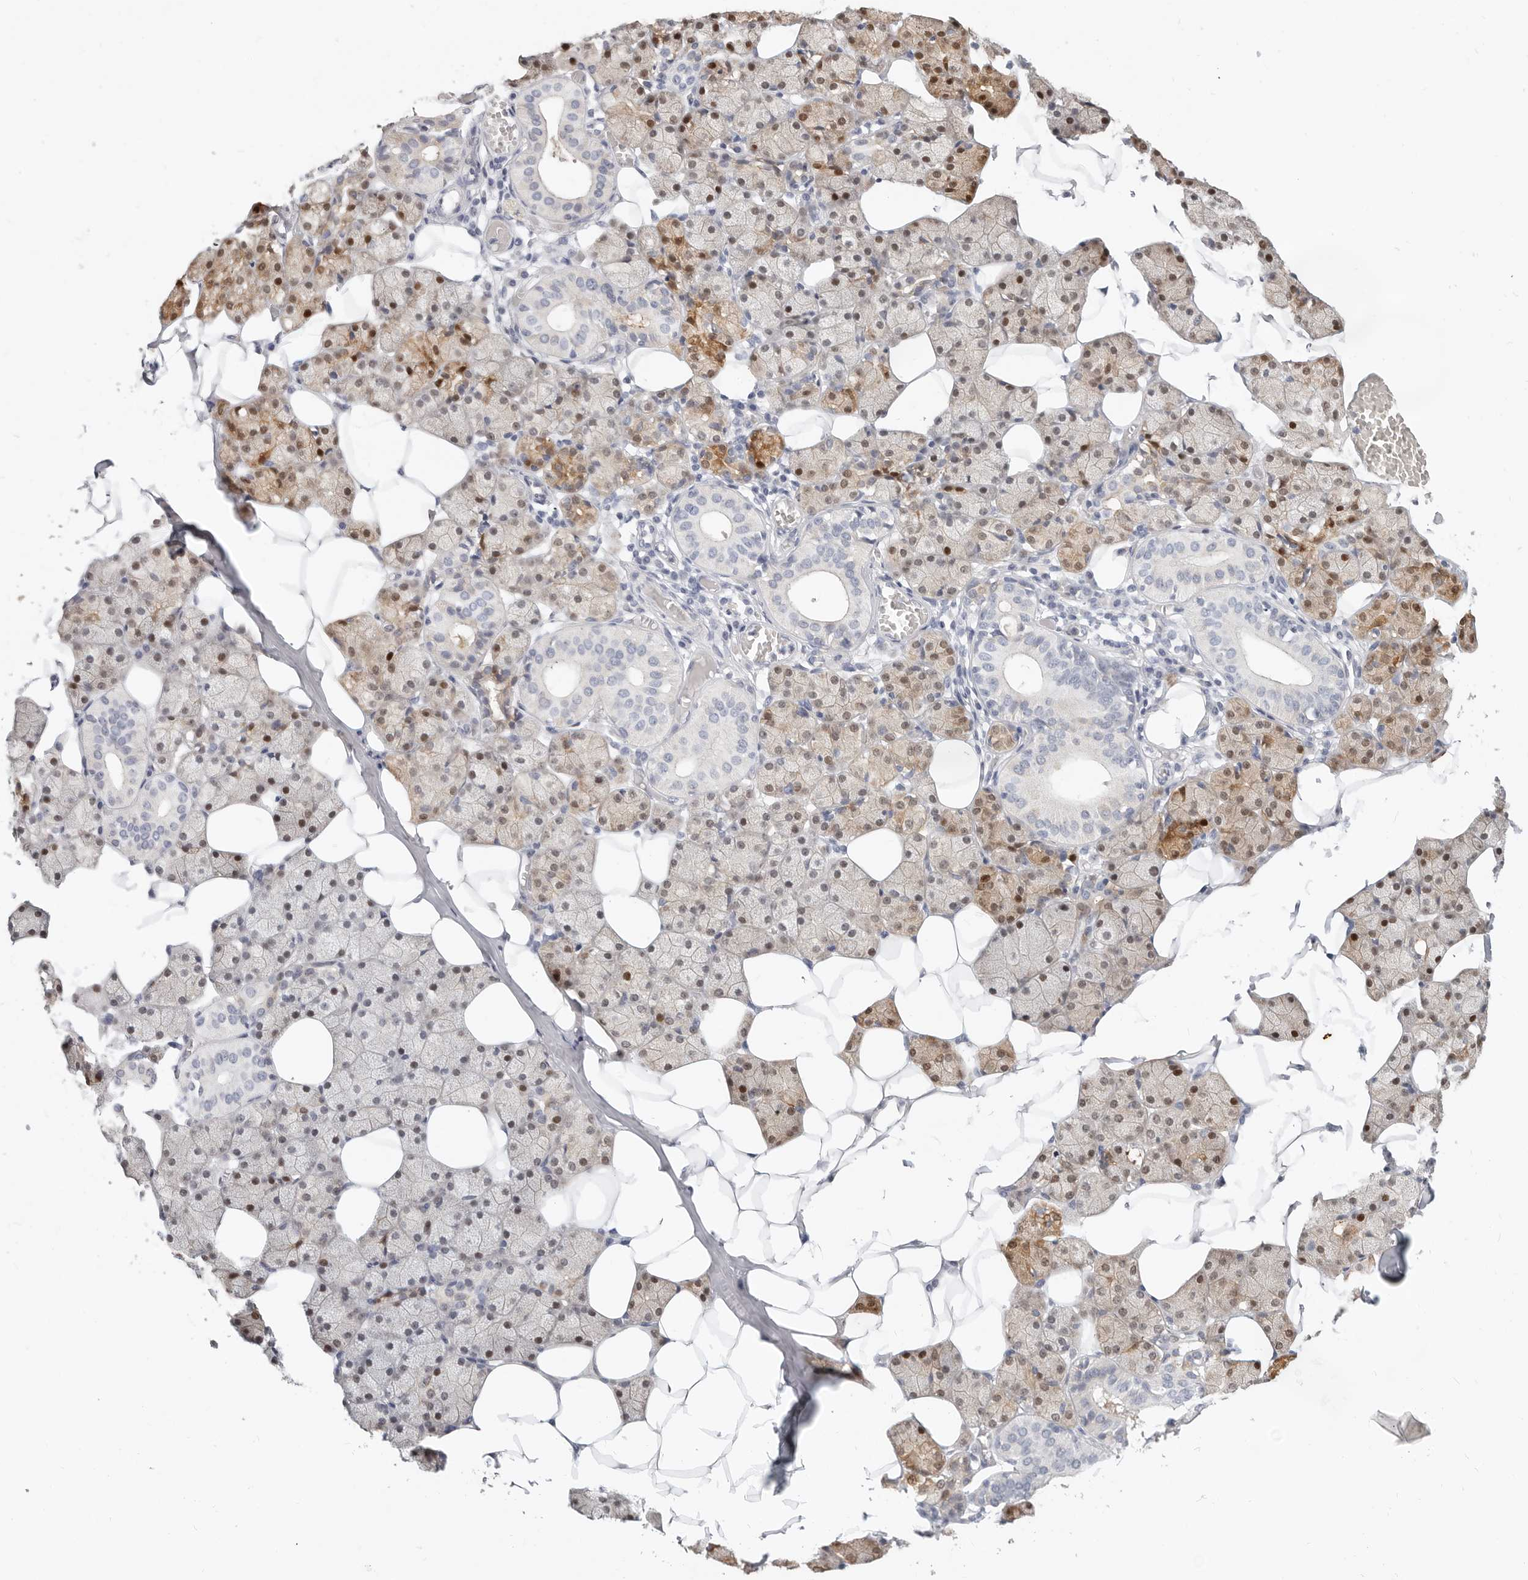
{"staining": {"intensity": "moderate", "quantity": "25%-75%", "location": "cytoplasmic/membranous,nuclear"}, "tissue": "salivary gland", "cell_type": "Glandular cells", "image_type": "normal", "snomed": [{"axis": "morphology", "description": "Normal tissue, NOS"}, {"axis": "topography", "description": "Salivary gland"}], "caption": "Immunohistochemistry of unremarkable human salivary gland displays medium levels of moderate cytoplasmic/membranous,nuclear positivity in approximately 25%-75% of glandular cells.", "gene": "TMEM63B", "patient": {"sex": "female", "age": 33}}